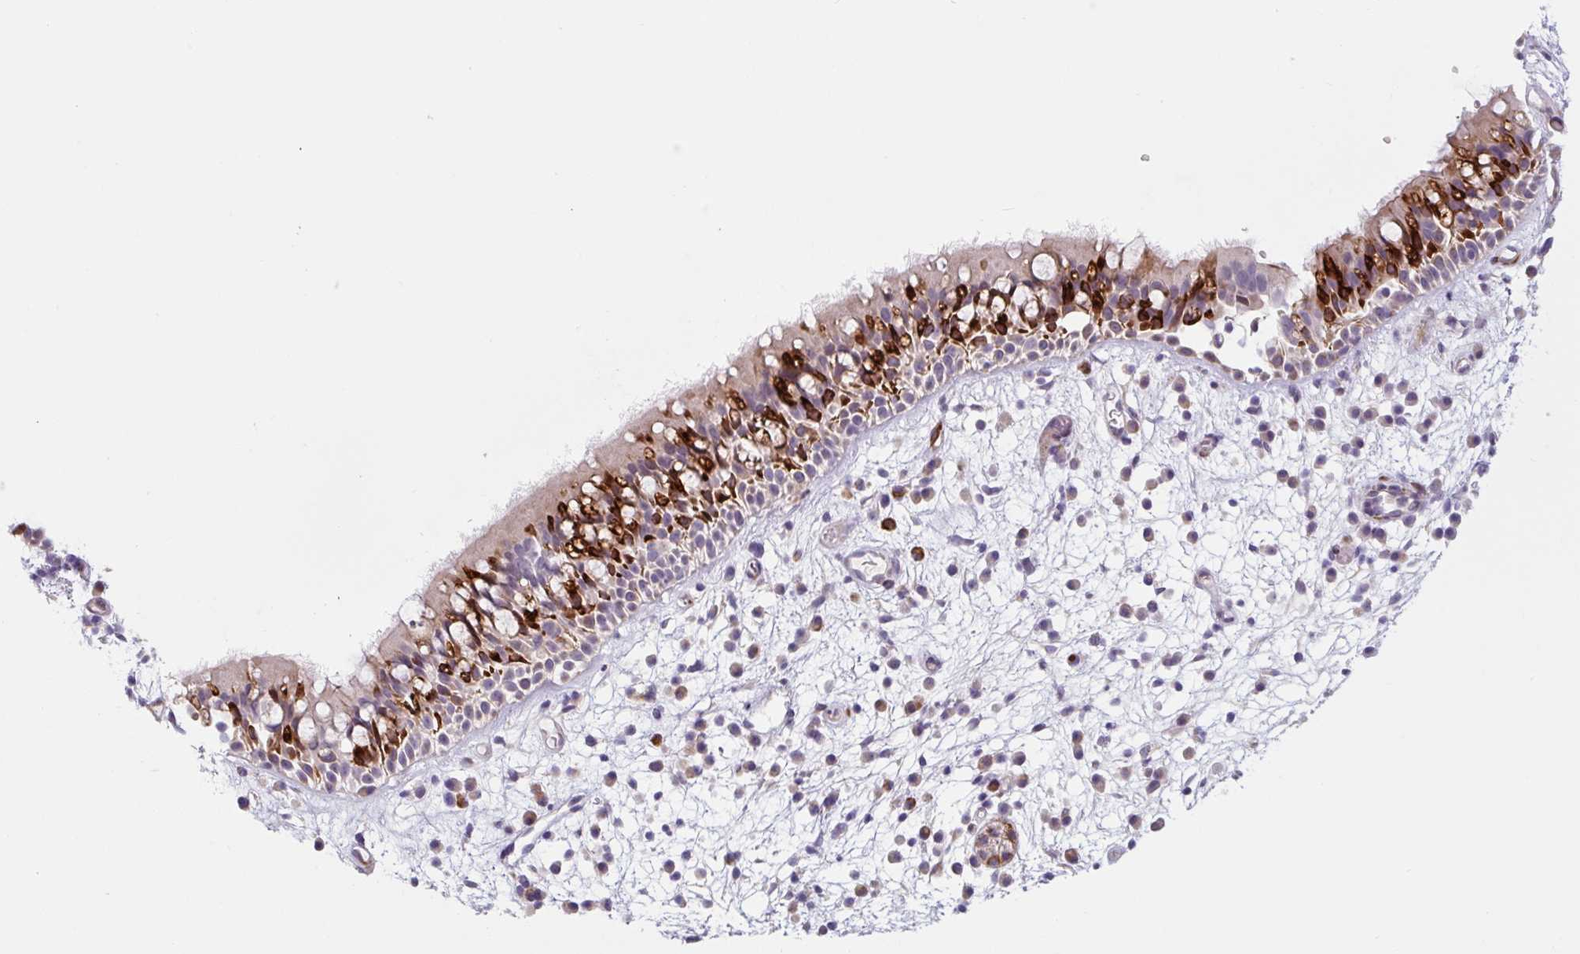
{"staining": {"intensity": "strong", "quantity": "<25%", "location": "cytoplasmic/membranous"}, "tissue": "nasopharynx", "cell_type": "Respiratory epithelial cells", "image_type": "normal", "snomed": [{"axis": "morphology", "description": "Normal tissue, NOS"}, {"axis": "morphology", "description": "Inflammation, NOS"}, {"axis": "topography", "description": "Nasopharynx"}], "caption": "Brown immunohistochemical staining in unremarkable nasopharynx displays strong cytoplasmic/membranous expression in about <25% of respiratory epithelial cells.", "gene": "DISP3", "patient": {"sex": "male", "age": 54}}